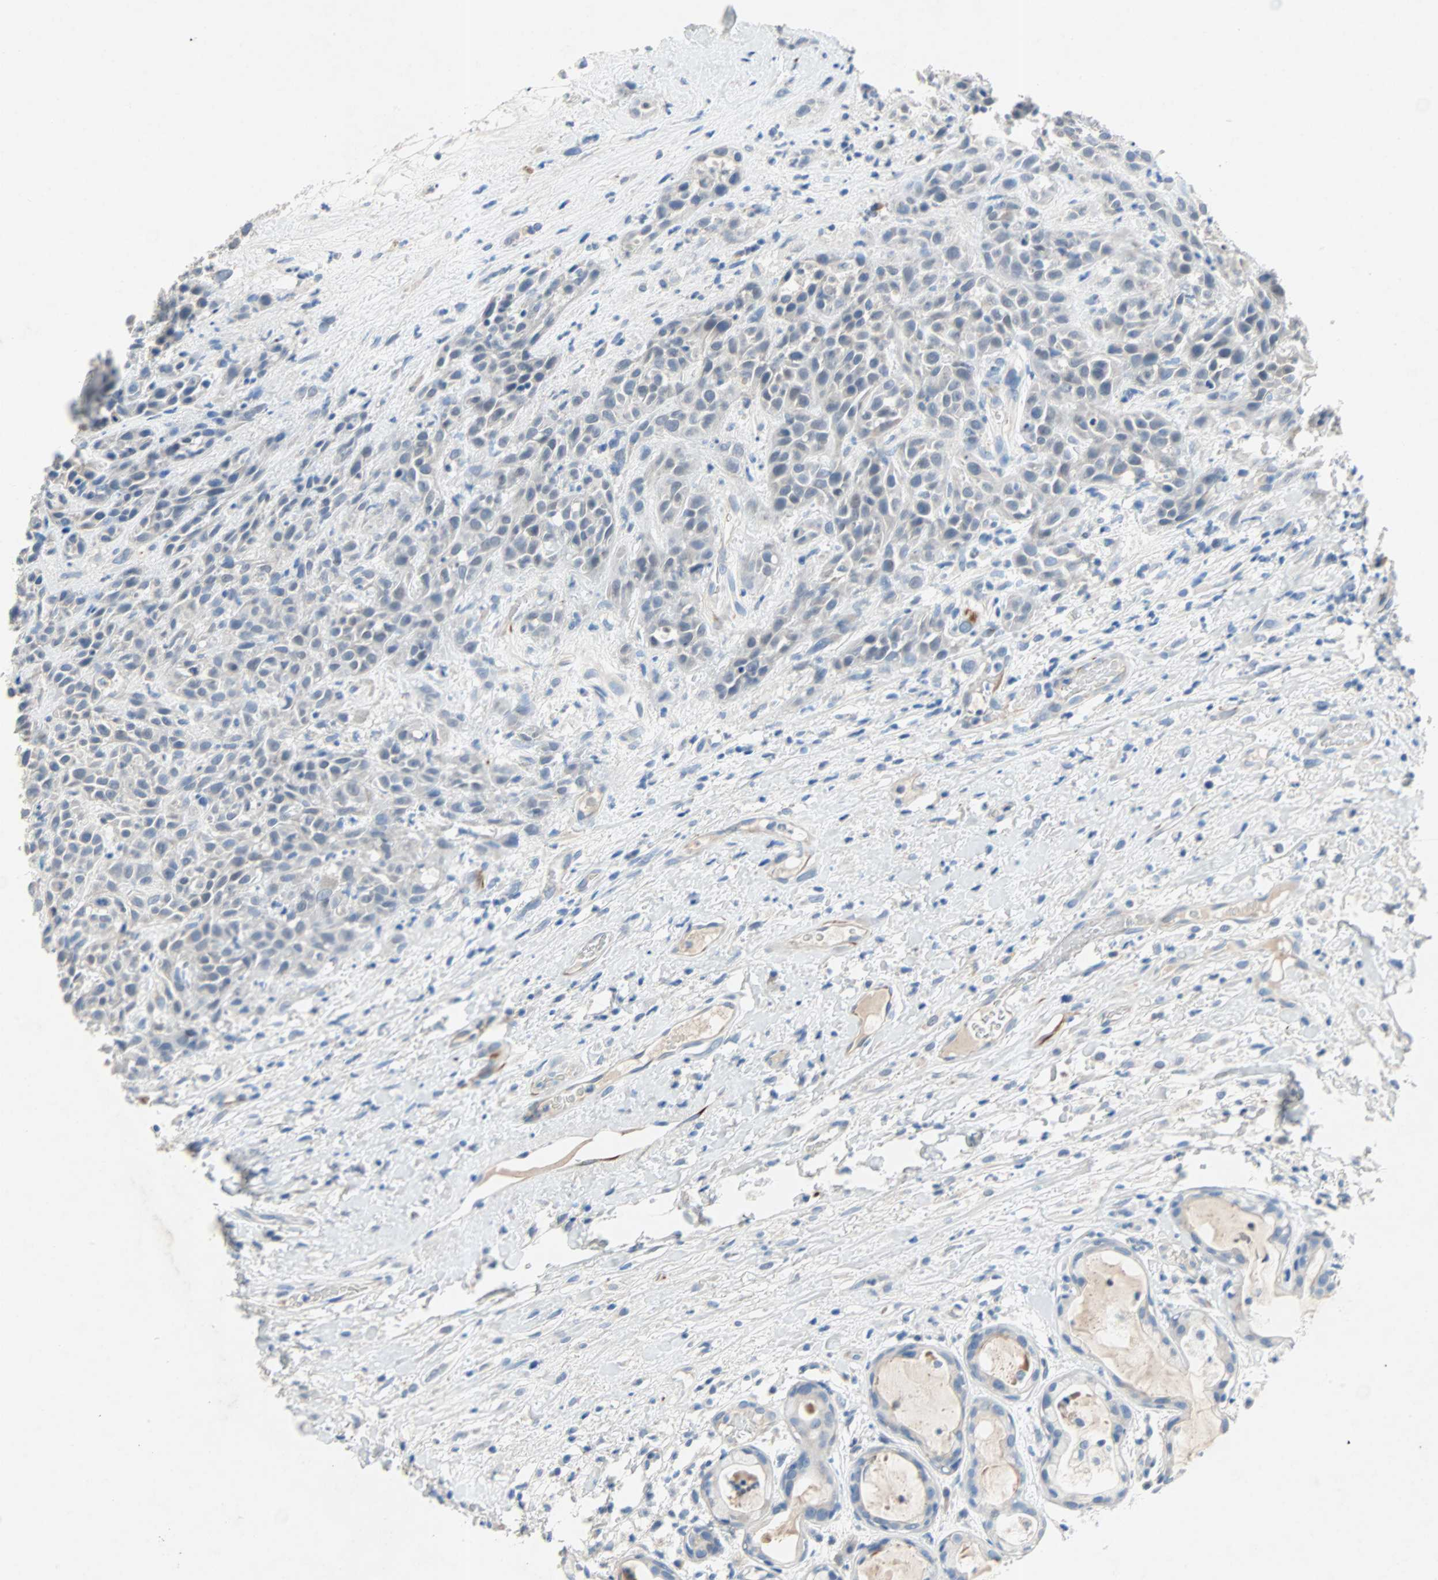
{"staining": {"intensity": "negative", "quantity": "none", "location": "none"}, "tissue": "head and neck cancer", "cell_type": "Tumor cells", "image_type": "cancer", "snomed": [{"axis": "morphology", "description": "Normal tissue, NOS"}, {"axis": "morphology", "description": "Squamous cell carcinoma, NOS"}, {"axis": "topography", "description": "Cartilage tissue"}, {"axis": "topography", "description": "Head-Neck"}], "caption": "An immunohistochemistry histopathology image of head and neck cancer is shown. There is no staining in tumor cells of head and neck cancer.", "gene": "PCDHB2", "patient": {"sex": "male", "age": 62}}